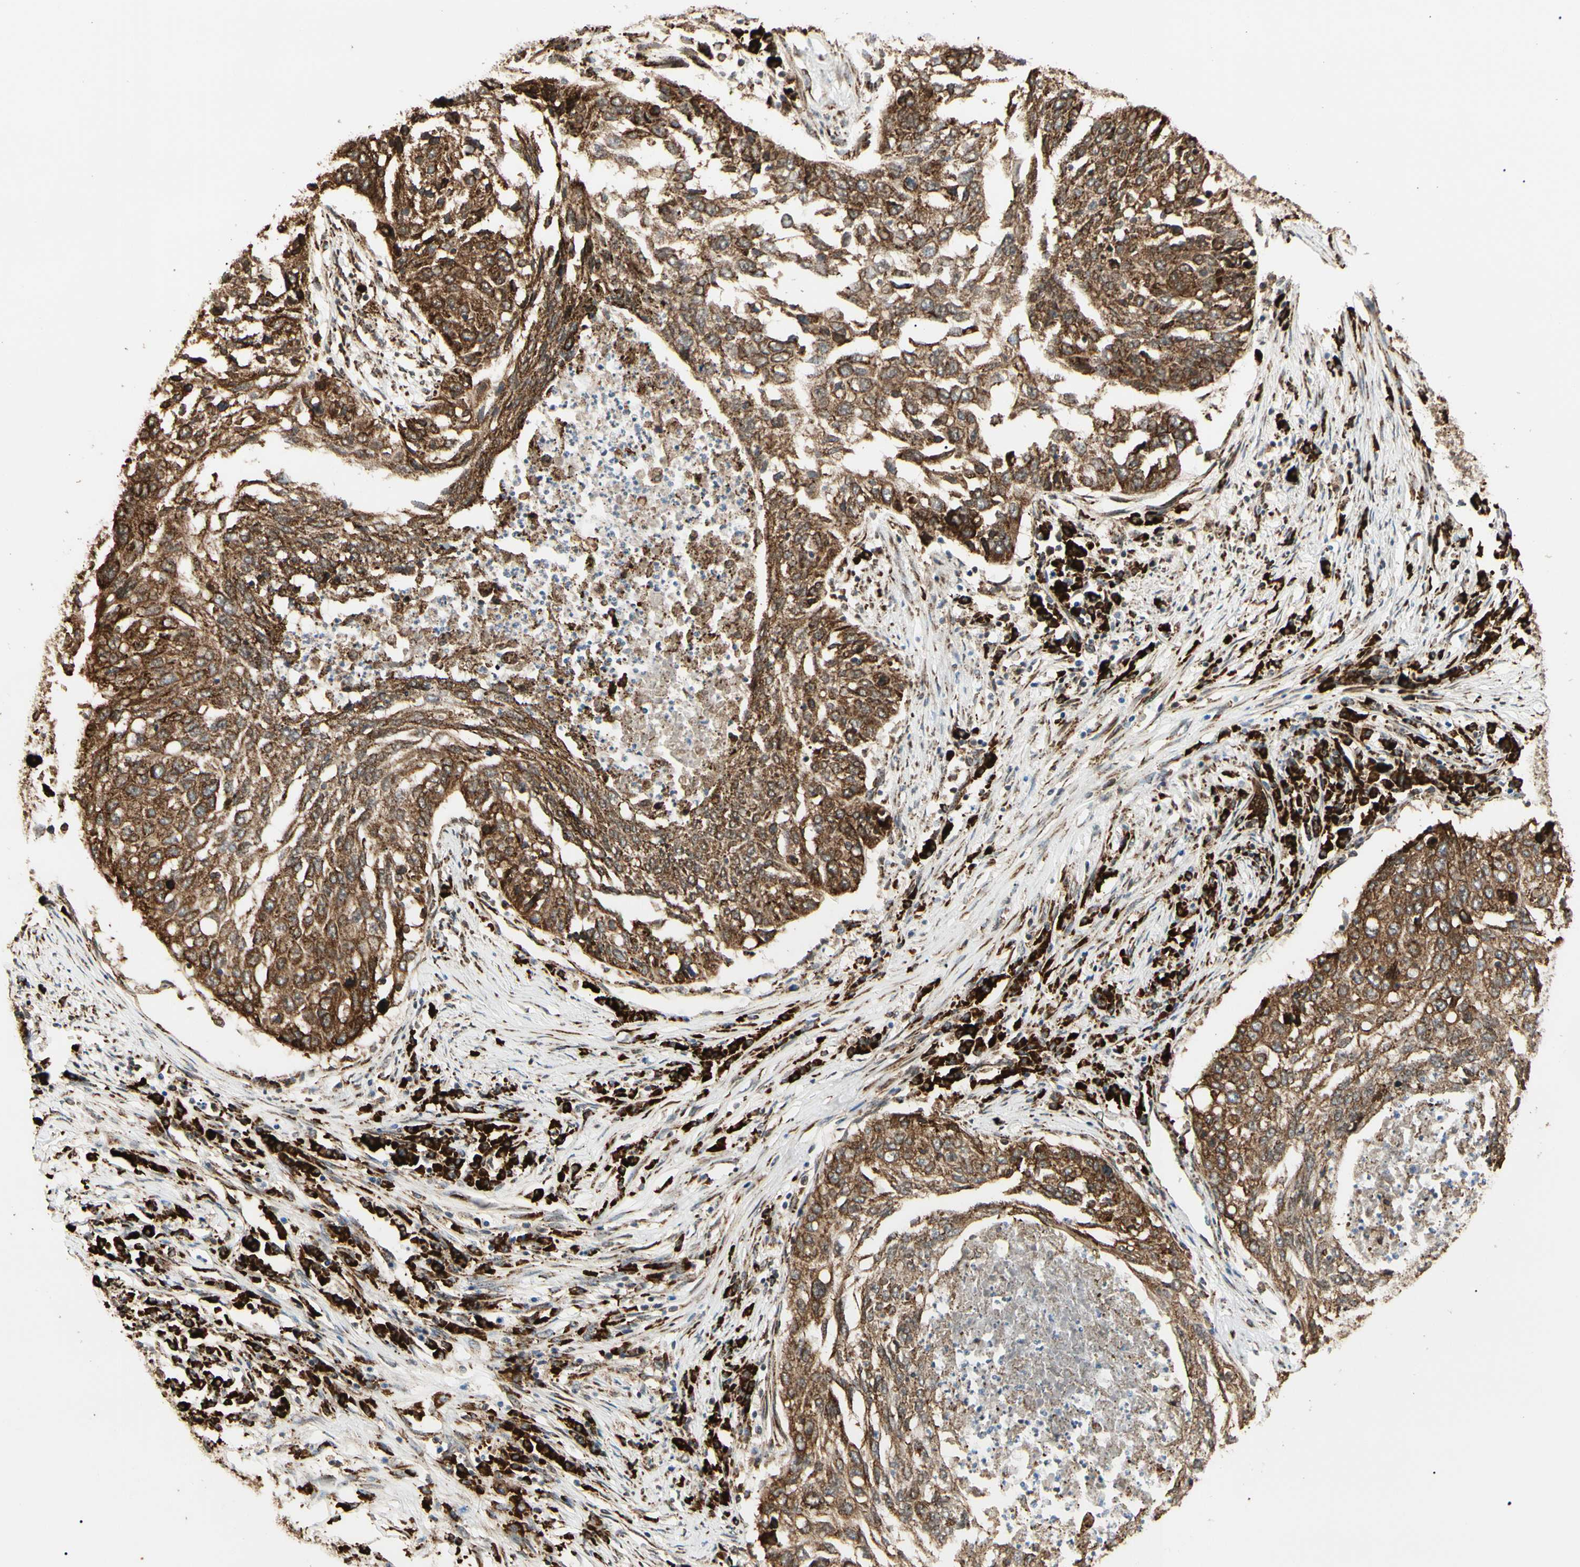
{"staining": {"intensity": "strong", "quantity": ">75%", "location": "cytoplasmic/membranous"}, "tissue": "lung cancer", "cell_type": "Tumor cells", "image_type": "cancer", "snomed": [{"axis": "morphology", "description": "Squamous cell carcinoma, NOS"}, {"axis": "topography", "description": "Lung"}], "caption": "A high-resolution micrograph shows immunohistochemistry (IHC) staining of lung cancer, which demonstrates strong cytoplasmic/membranous positivity in about >75% of tumor cells.", "gene": "HSP90B1", "patient": {"sex": "female", "age": 63}}